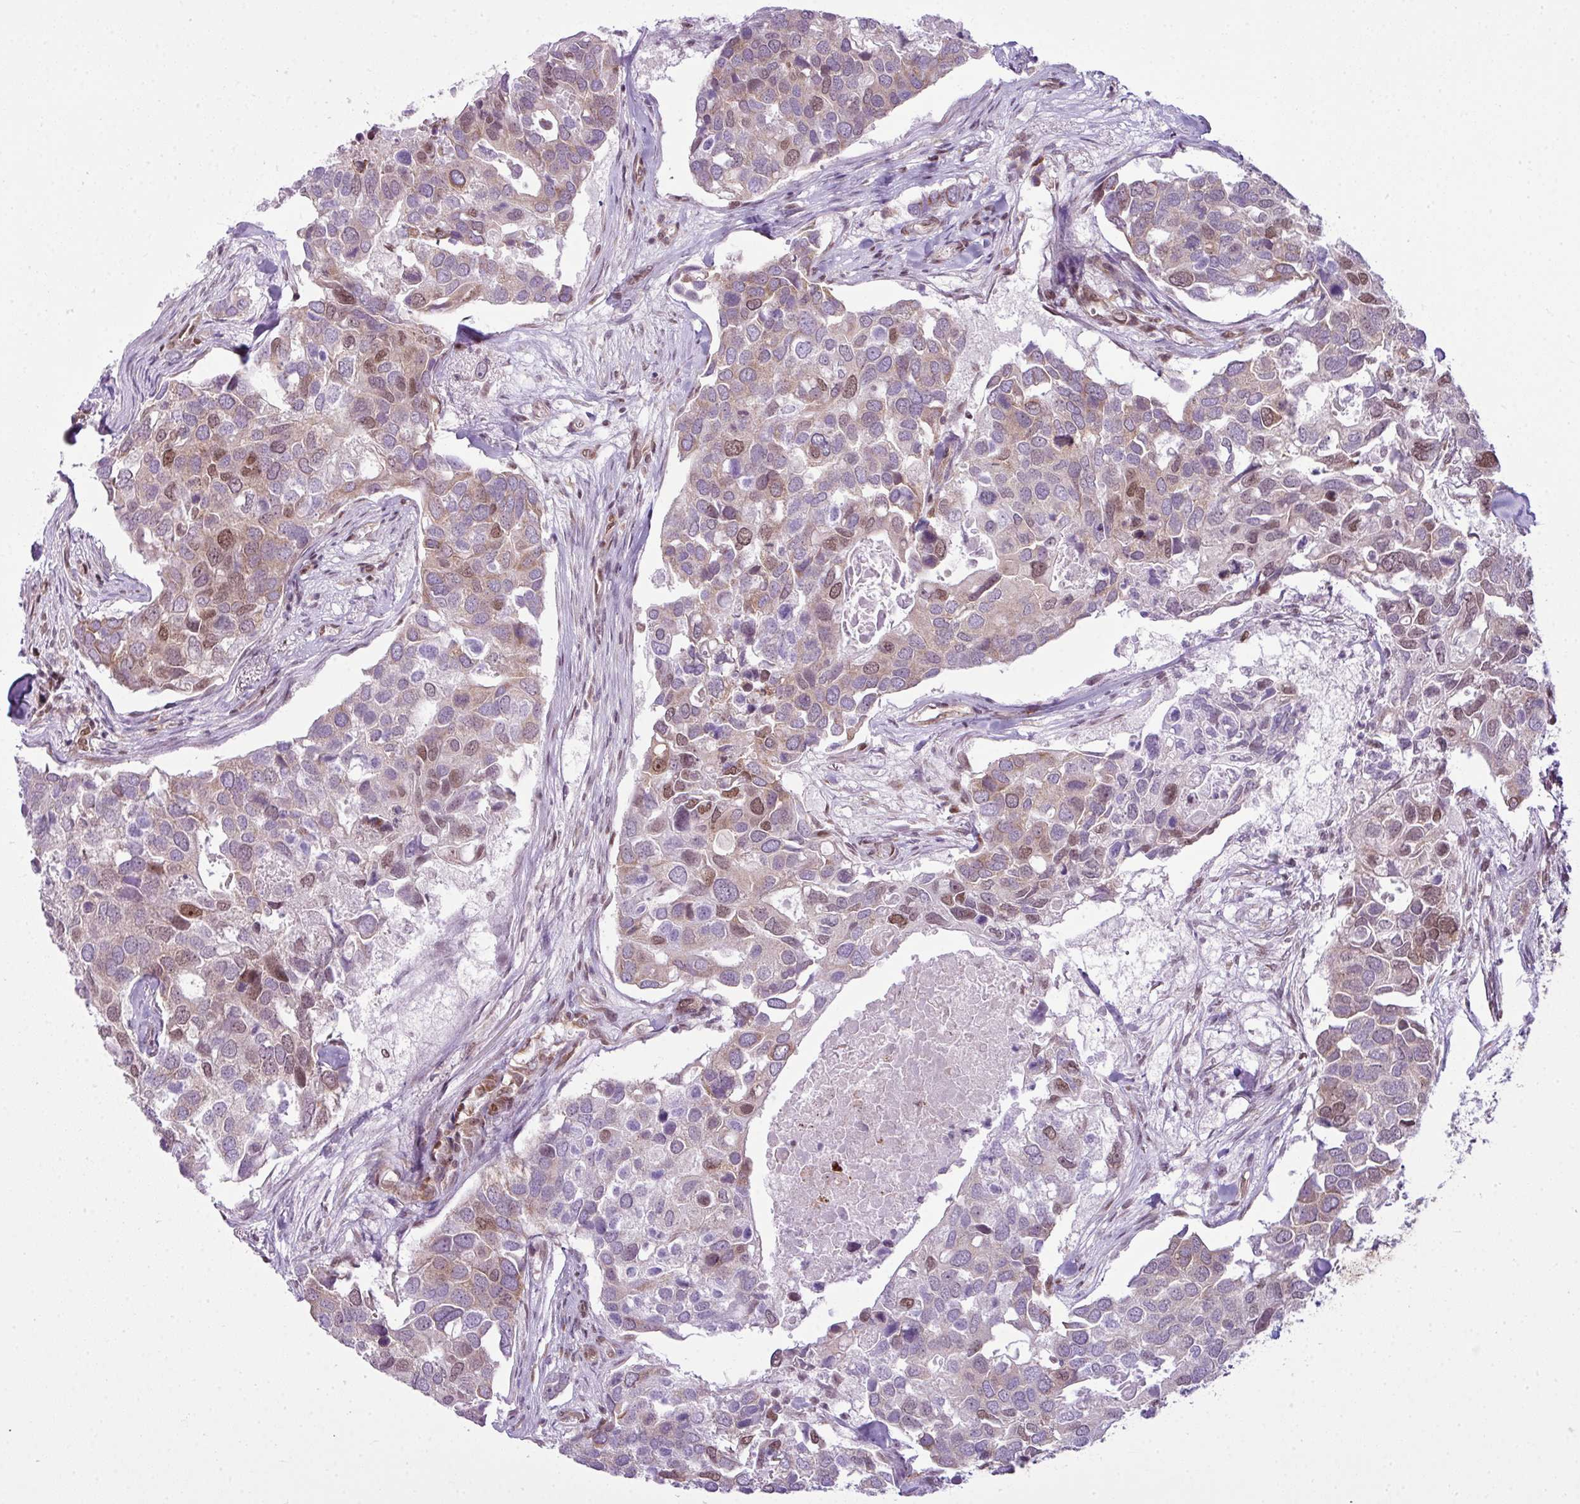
{"staining": {"intensity": "moderate", "quantity": "25%-75%", "location": "nuclear"}, "tissue": "breast cancer", "cell_type": "Tumor cells", "image_type": "cancer", "snomed": [{"axis": "morphology", "description": "Duct carcinoma"}, {"axis": "topography", "description": "Breast"}], "caption": "Immunohistochemistry staining of breast cancer, which reveals medium levels of moderate nuclear positivity in about 25%-75% of tumor cells indicating moderate nuclear protein staining. The staining was performed using DAB (brown) for protein detection and nuclei were counterstained in hematoxylin (blue).", "gene": "ARL6IP4", "patient": {"sex": "female", "age": 83}}